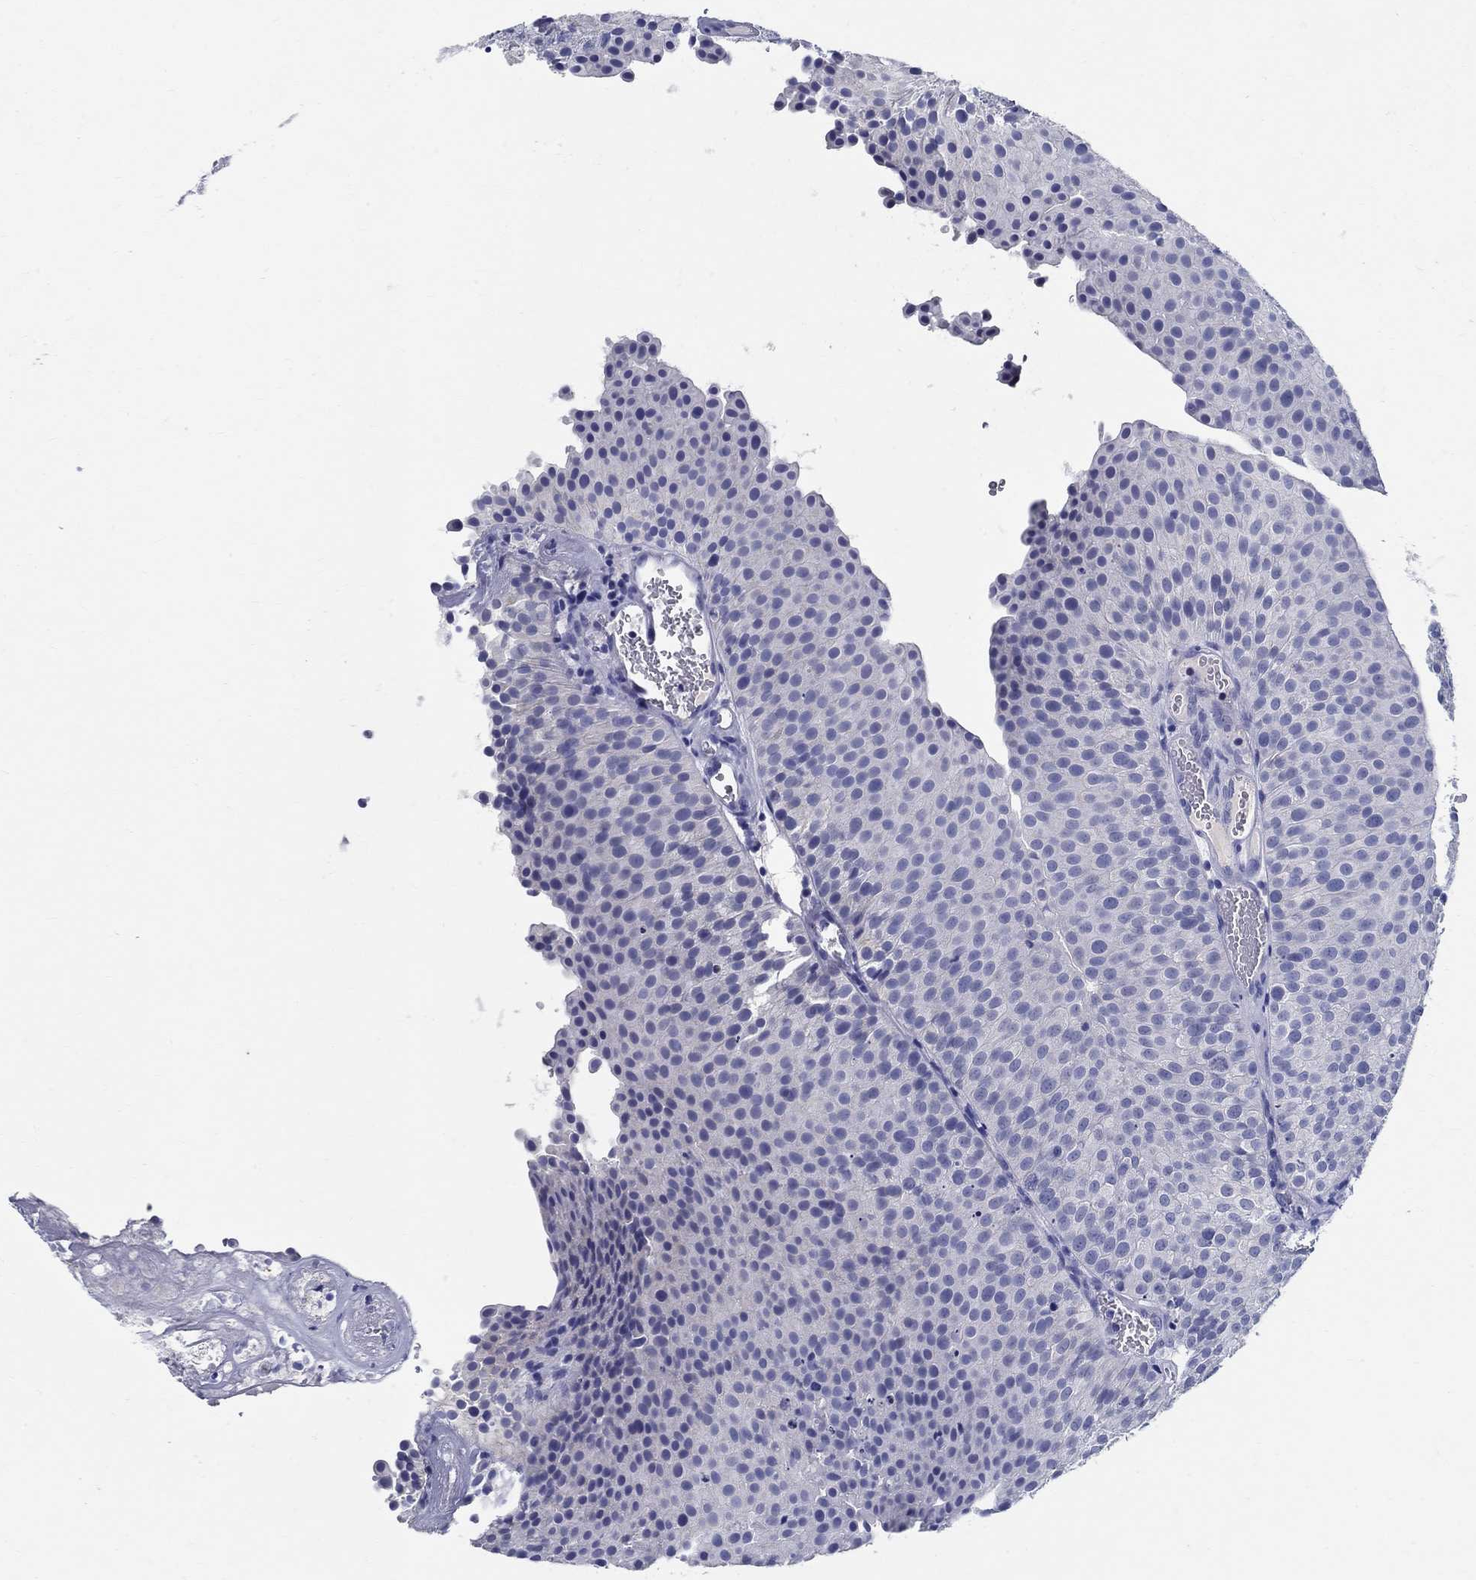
{"staining": {"intensity": "negative", "quantity": "none", "location": "none"}, "tissue": "urothelial cancer", "cell_type": "Tumor cells", "image_type": "cancer", "snomed": [{"axis": "morphology", "description": "Urothelial carcinoma, Low grade"}, {"axis": "topography", "description": "Urinary bladder"}], "caption": "Urothelial carcinoma (low-grade) stained for a protein using IHC displays no positivity tumor cells.", "gene": "CRYGD", "patient": {"sex": "female", "age": 87}}